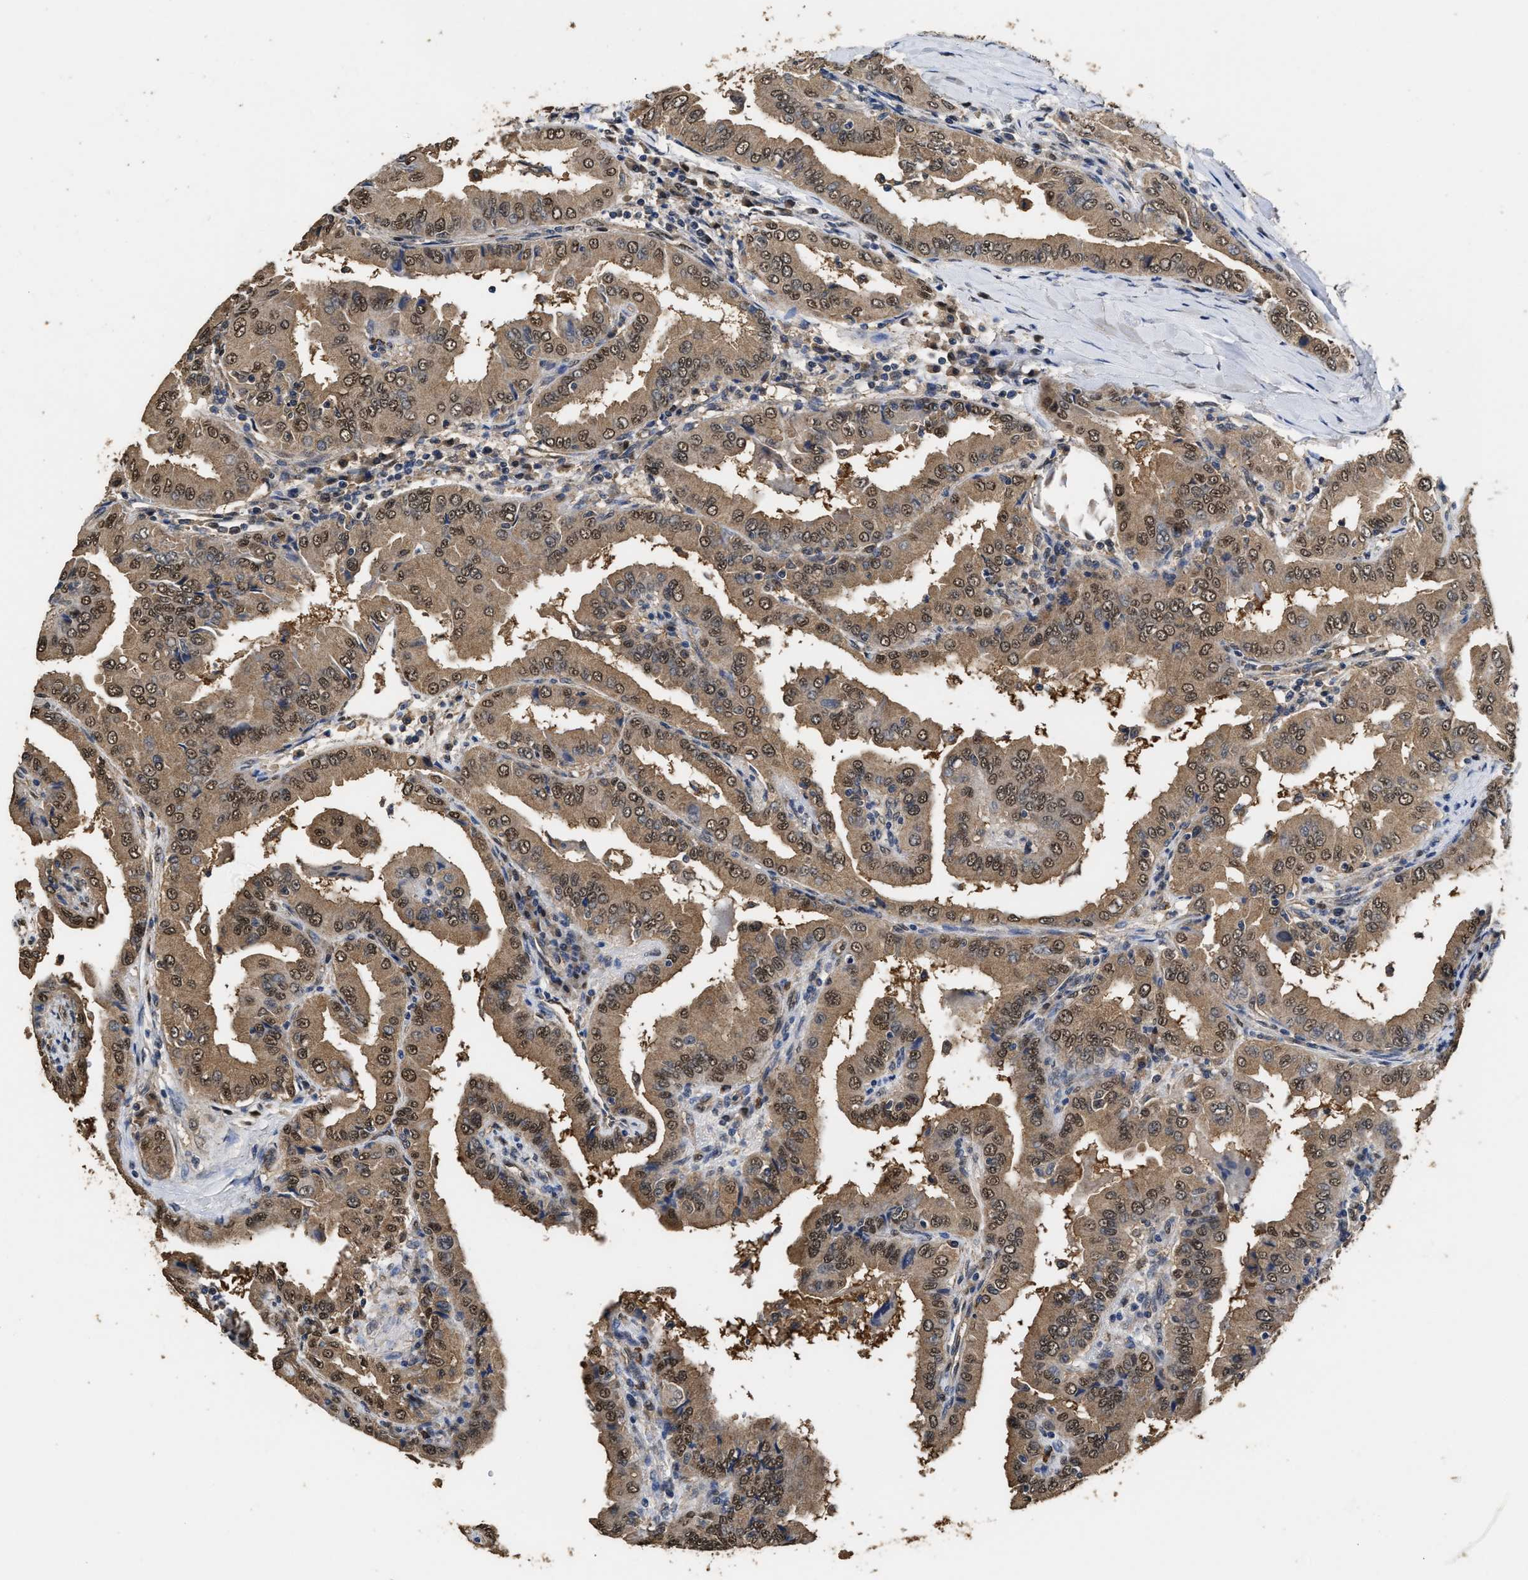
{"staining": {"intensity": "moderate", "quantity": ">75%", "location": "cytoplasmic/membranous,nuclear"}, "tissue": "thyroid cancer", "cell_type": "Tumor cells", "image_type": "cancer", "snomed": [{"axis": "morphology", "description": "Papillary adenocarcinoma, NOS"}, {"axis": "topography", "description": "Thyroid gland"}], "caption": "An immunohistochemistry photomicrograph of neoplastic tissue is shown. Protein staining in brown highlights moderate cytoplasmic/membranous and nuclear positivity in papillary adenocarcinoma (thyroid) within tumor cells.", "gene": "YWHAE", "patient": {"sex": "male", "age": 33}}